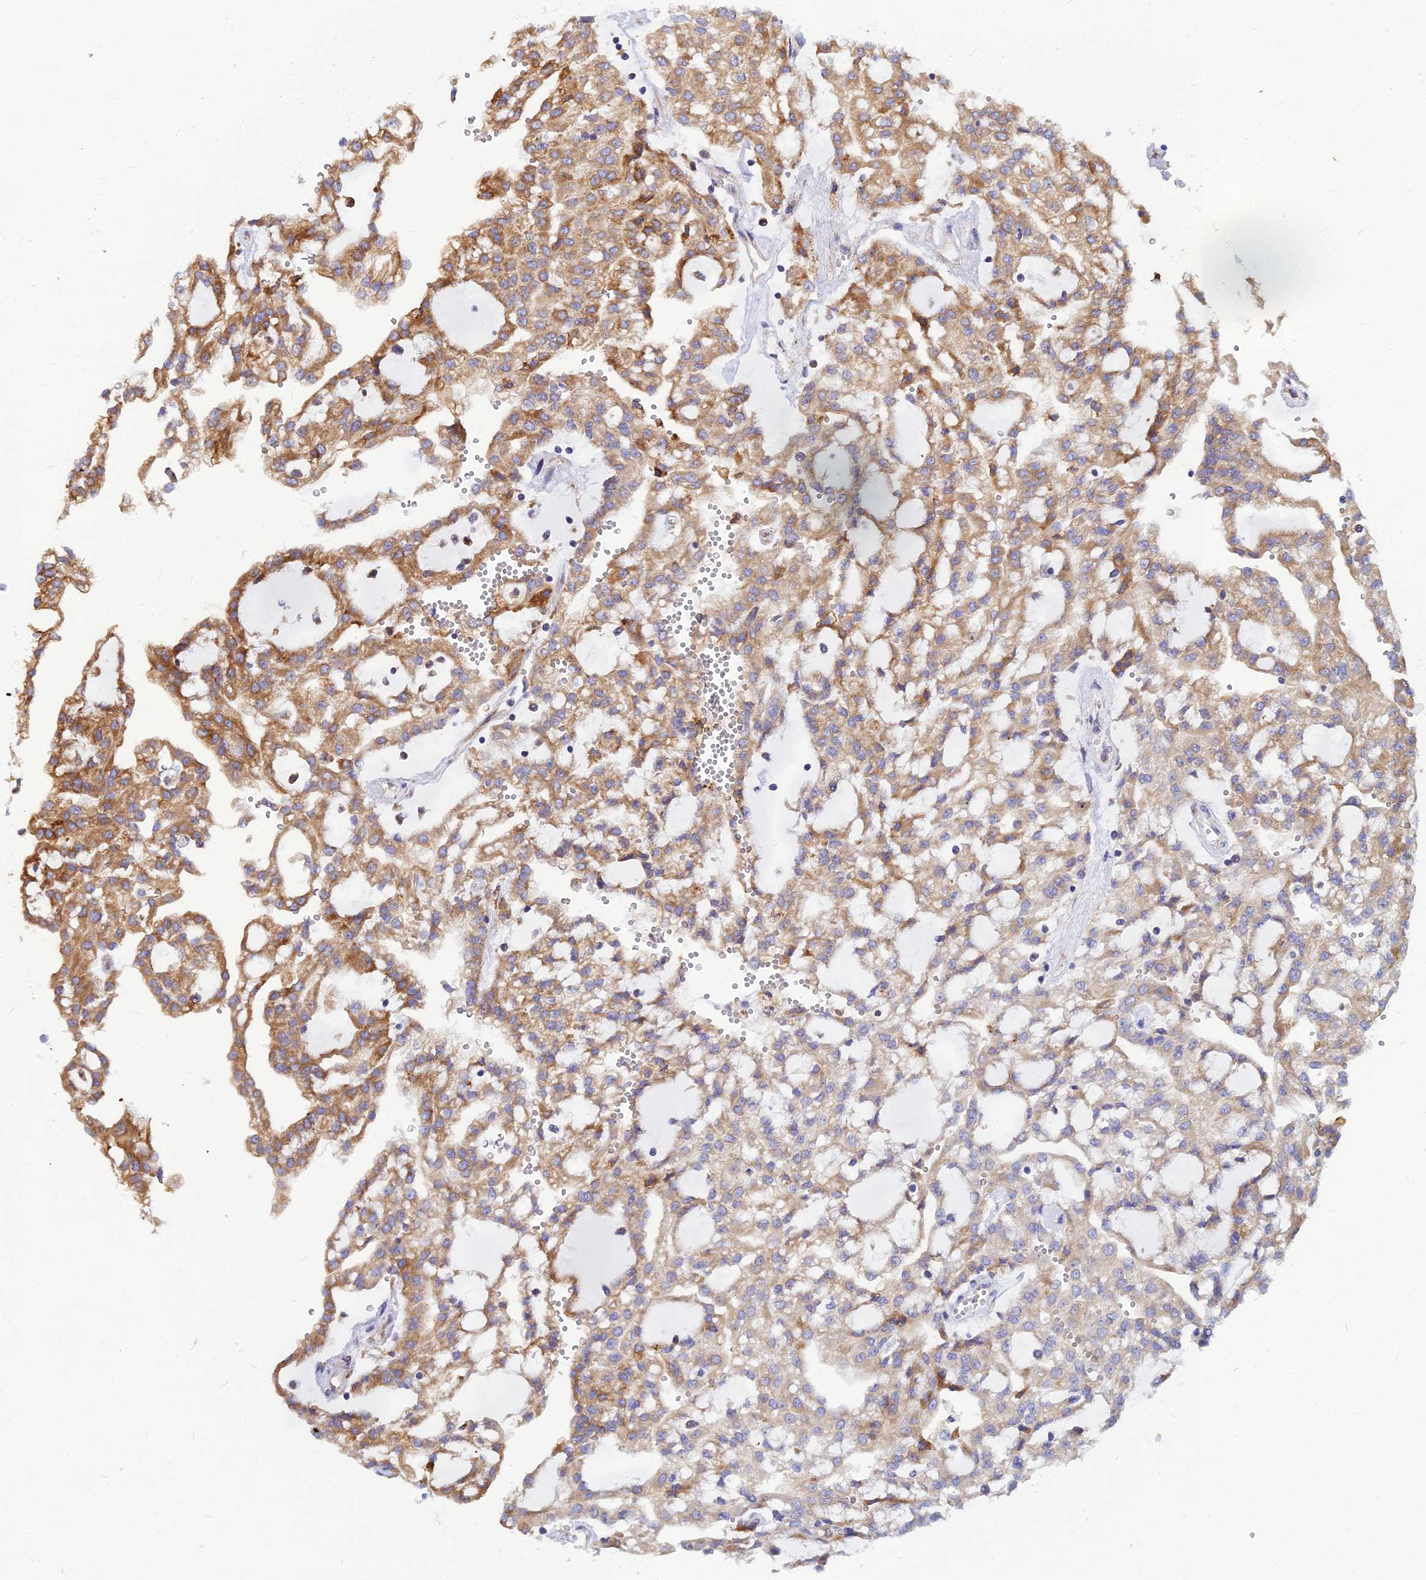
{"staining": {"intensity": "moderate", "quantity": "25%-75%", "location": "cytoplasmic/membranous"}, "tissue": "renal cancer", "cell_type": "Tumor cells", "image_type": "cancer", "snomed": [{"axis": "morphology", "description": "Adenocarcinoma, NOS"}, {"axis": "topography", "description": "Kidney"}], "caption": "Immunohistochemical staining of human renal cancer (adenocarcinoma) displays moderate cytoplasmic/membranous protein expression in about 25%-75% of tumor cells.", "gene": "CCT6B", "patient": {"sex": "male", "age": 63}}